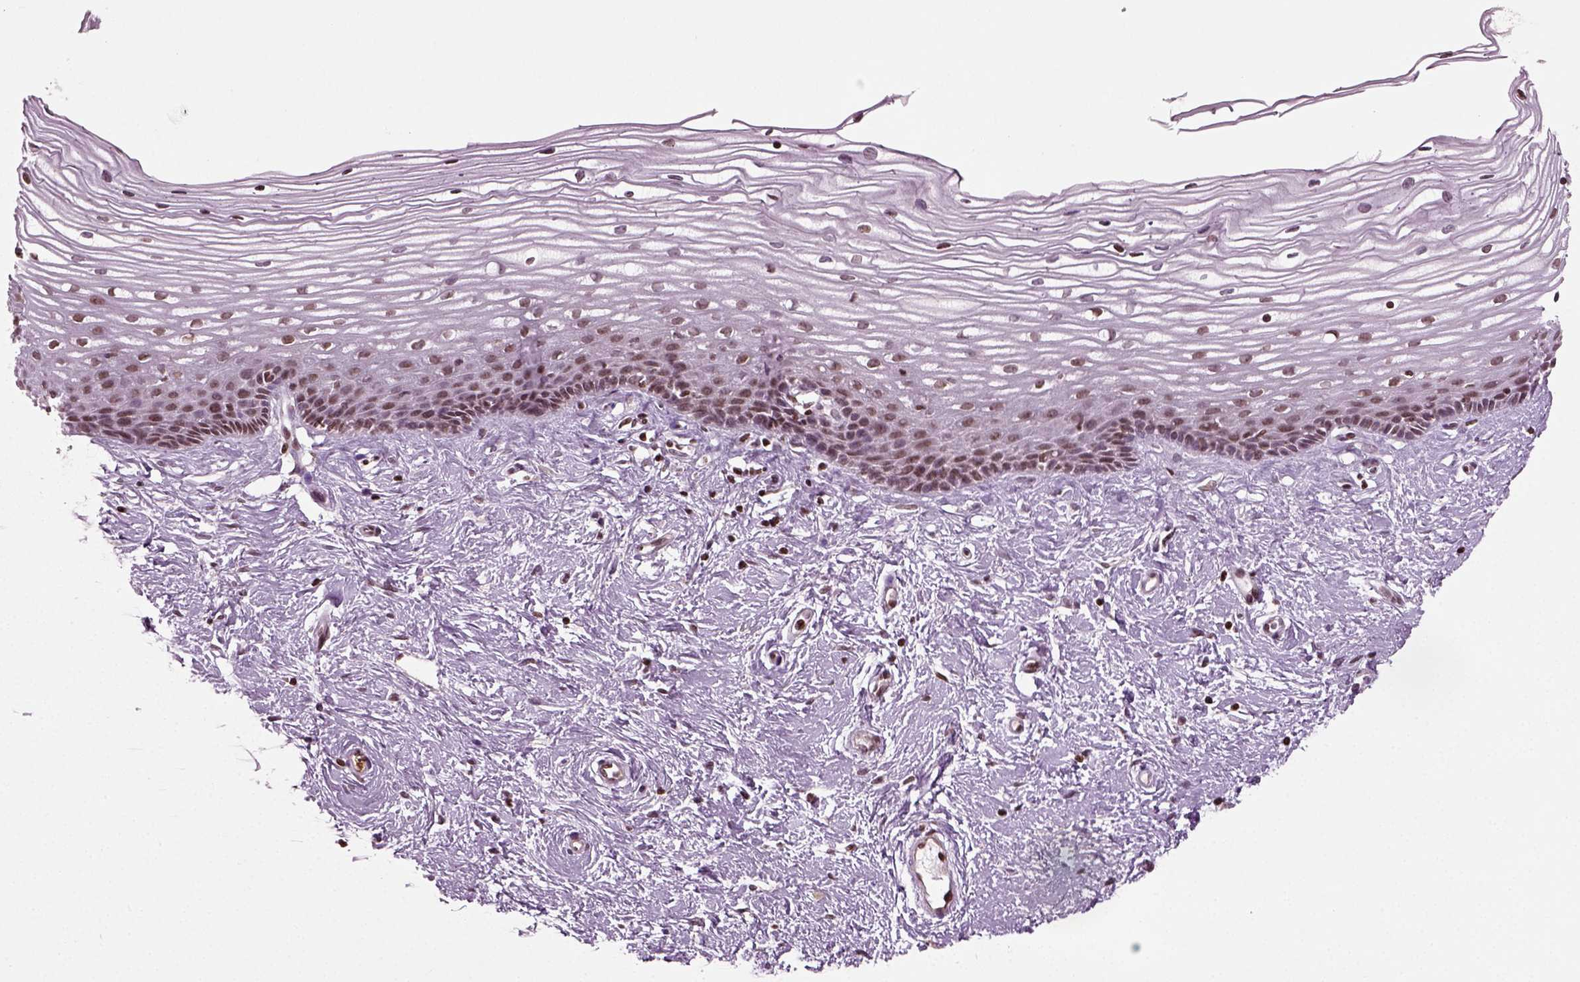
{"staining": {"intensity": "moderate", "quantity": ">75%", "location": "nuclear"}, "tissue": "cervix", "cell_type": "Glandular cells", "image_type": "normal", "snomed": [{"axis": "morphology", "description": "Normal tissue, NOS"}, {"axis": "topography", "description": "Cervix"}], "caption": "This is a micrograph of IHC staining of benign cervix, which shows moderate positivity in the nuclear of glandular cells.", "gene": "HEYL", "patient": {"sex": "female", "age": 40}}